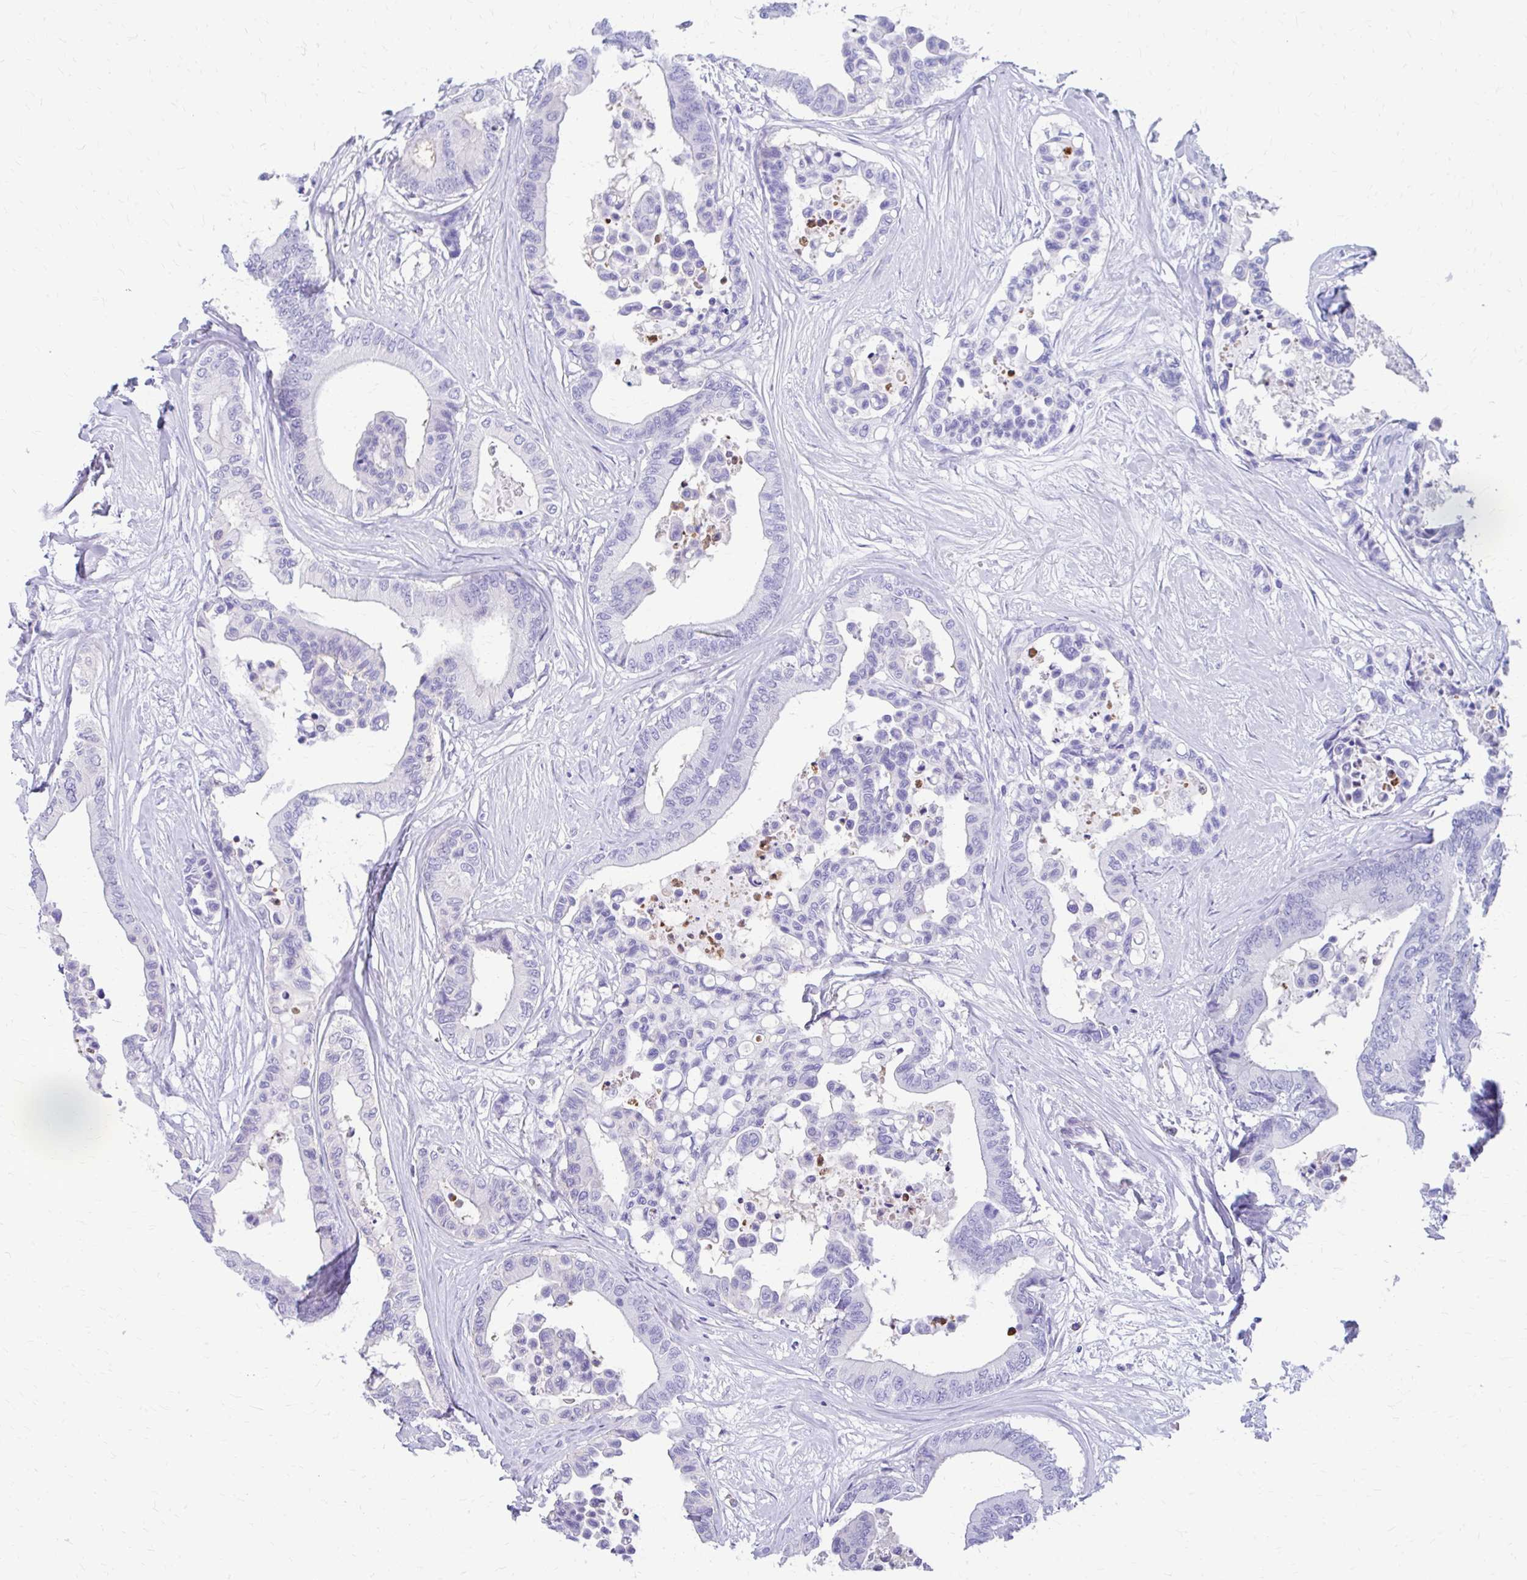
{"staining": {"intensity": "negative", "quantity": "none", "location": "none"}, "tissue": "colorectal cancer", "cell_type": "Tumor cells", "image_type": "cancer", "snomed": [{"axis": "morphology", "description": "Normal tissue, NOS"}, {"axis": "morphology", "description": "Adenocarcinoma, NOS"}, {"axis": "topography", "description": "Colon"}], "caption": "High power microscopy photomicrograph of an IHC image of colorectal adenocarcinoma, revealing no significant positivity in tumor cells. (Stains: DAB immunohistochemistry (IHC) with hematoxylin counter stain, Microscopy: brightfield microscopy at high magnification).", "gene": "NSG2", "patient": {"sex": "male", "age": 82}}